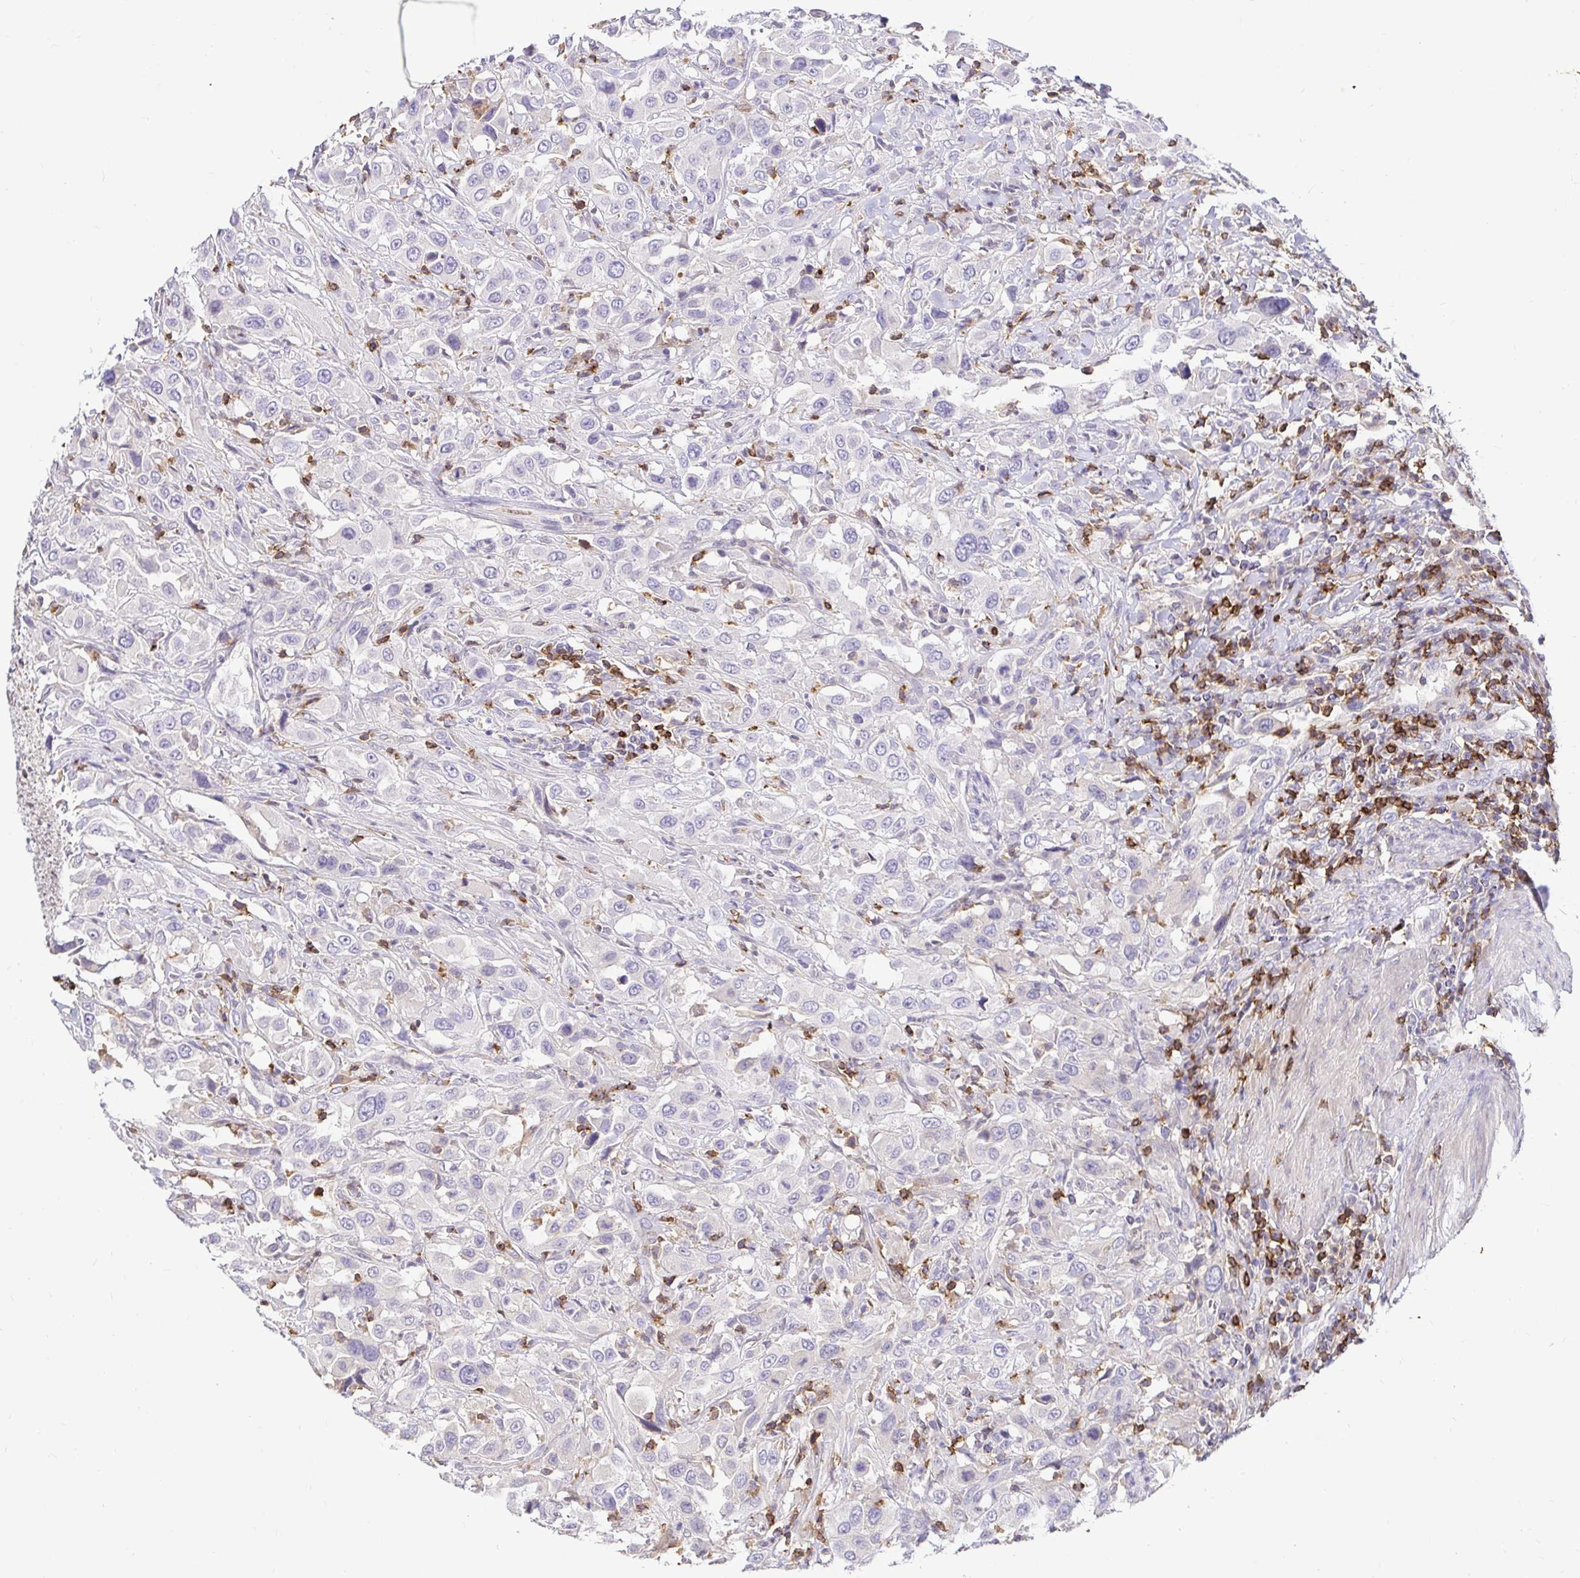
{"staining": {"intensity": "negative", "quantity": "none", "location": "none"}, "tissue": "urothelial cancer", "cell_type": "Tumor cells", "image_type": "cancer", "snomed": [{"axis": "morphology", "description": "Urothelial carcinoma, High grade"}, {"axis": "topography", "description": "Urinary bladder"}], "caption": "Immunohistochemistry micrograph of neoplastic tissue: urothelial cancer stained with DAB displays no significant protein expression in tumor cells. Brightfield microscopy of immunohistochemistry (IHC) stained with DAB (brown) and hematoxylin (blue), captured at high magnification.", "gene": "SKAP1", "patient": {"sex": "male", "age": 61}}